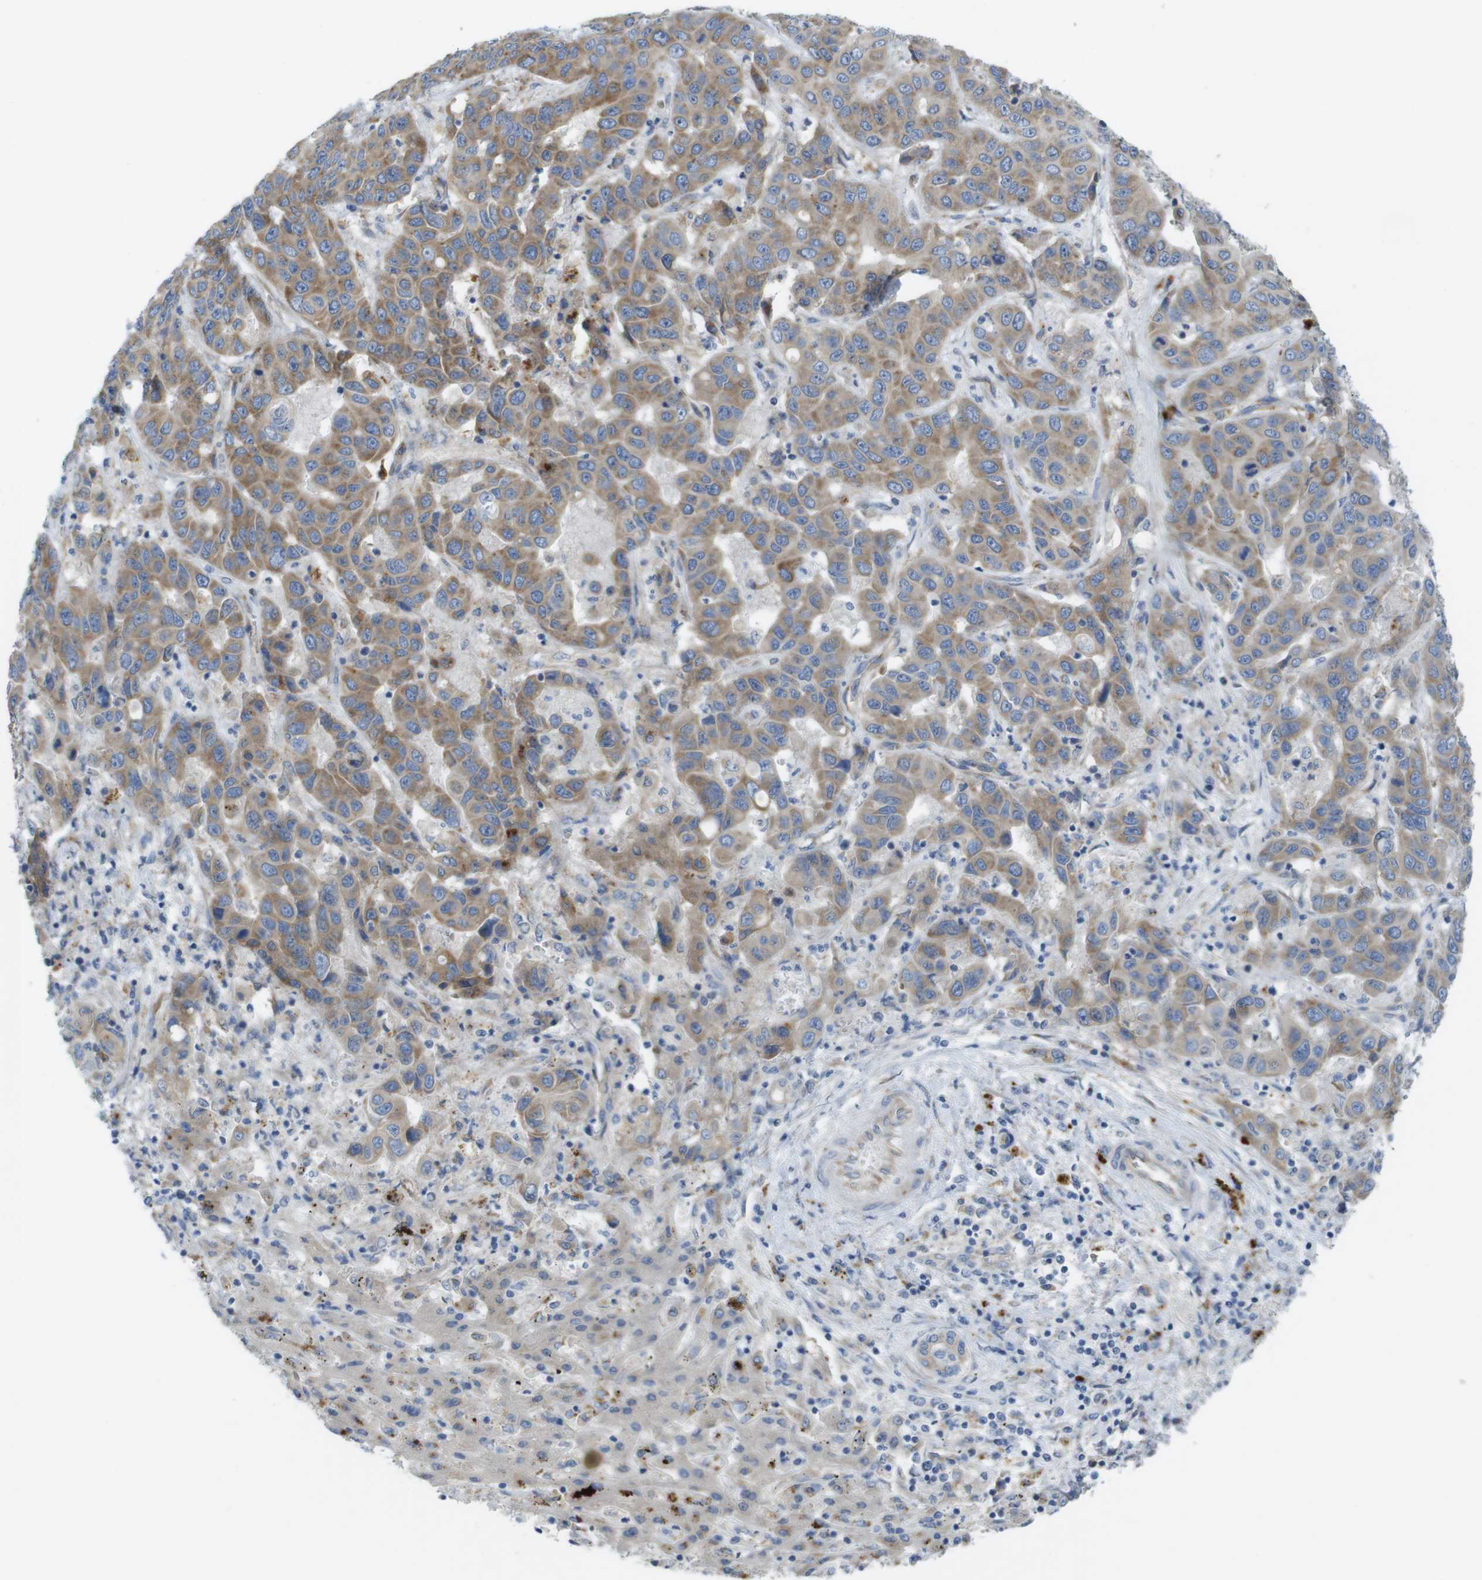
{"staining": {"intensity": "moderate", "quantity": ">75%", "location": "cytoplasmic/membranous"}, "tissue": "liver cancer", "cell_type": "Tumor cells", "image_type": "cancer", "snomed": [{"axis": "morphology", "description": "Cholangiocarcinoma"}, {"axis": "topography", "description": "Liver"}], "caption": "A high-resolution image shows immunohistochemistry staining of cholangiocarcinoma (liver), which demonstrates moderate cytoplasmic/membranous positivity in approximately >75% of tumor cells. The protein is shown in brown color, while the nuclei are stained blue.", "gene": "TMEM234", "patient": {"sex": "female", "age": 52}}